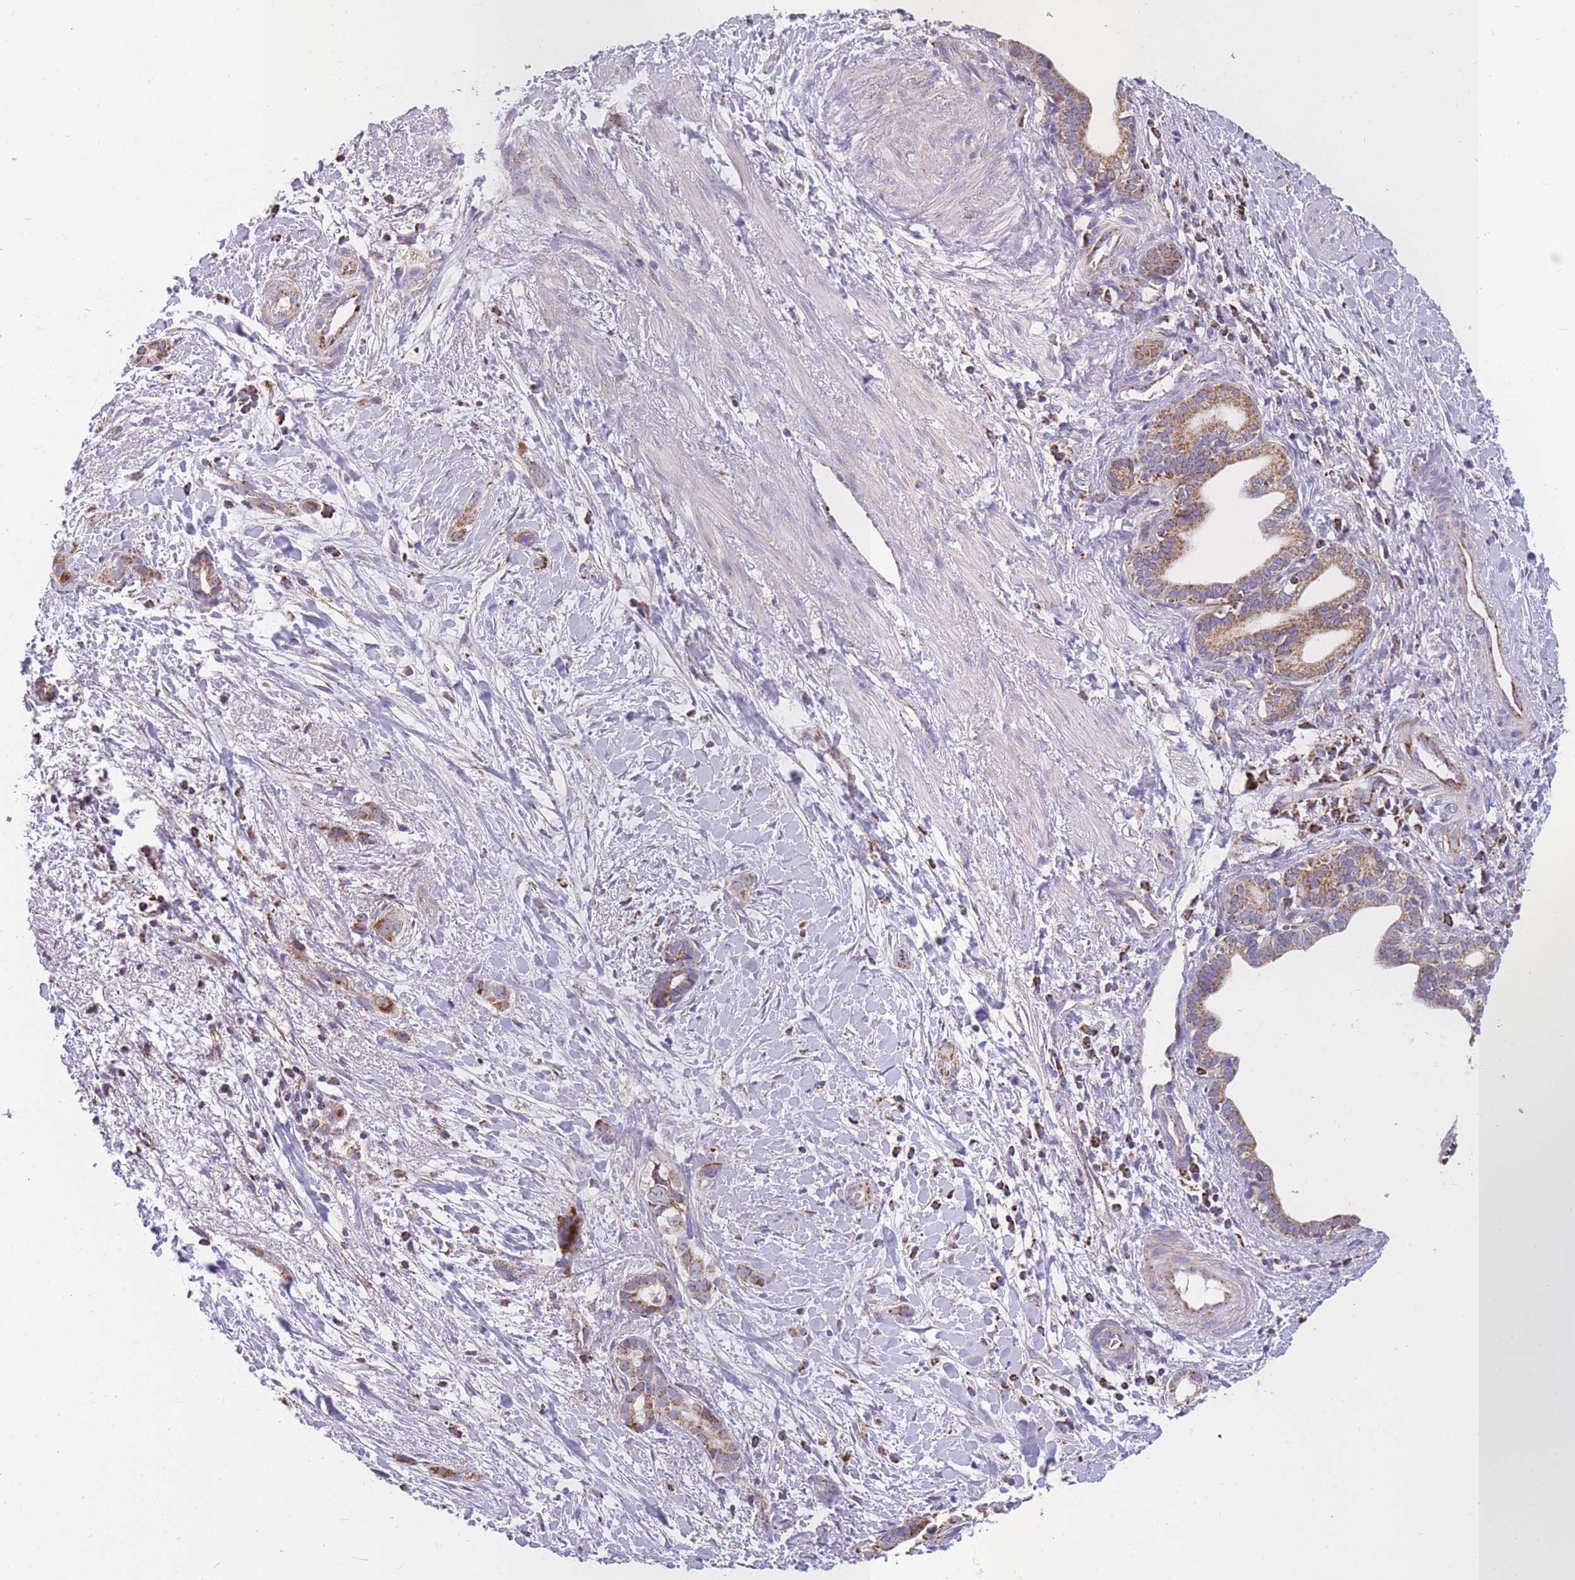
{"staining": {"intensity": "moderate", "quantity": ">75%", "location": "cytoplasmic/membranous"}, "tissue": "liver cancer", "cell_type": "Tumor cells", "image_type": "cancer", "snomed": [{"axis": "morphology", "description": "Cholangiocarcinoma"}, {"axis": "topography", "description": "Liver"}], "caption": "Liver cholangiocarcinoma stained for a protein shows moderate cytoplasmic/membranous positivity in tumor cells.", "gene": "DDX49", "patient": {"sex": "female", "age": 79}}